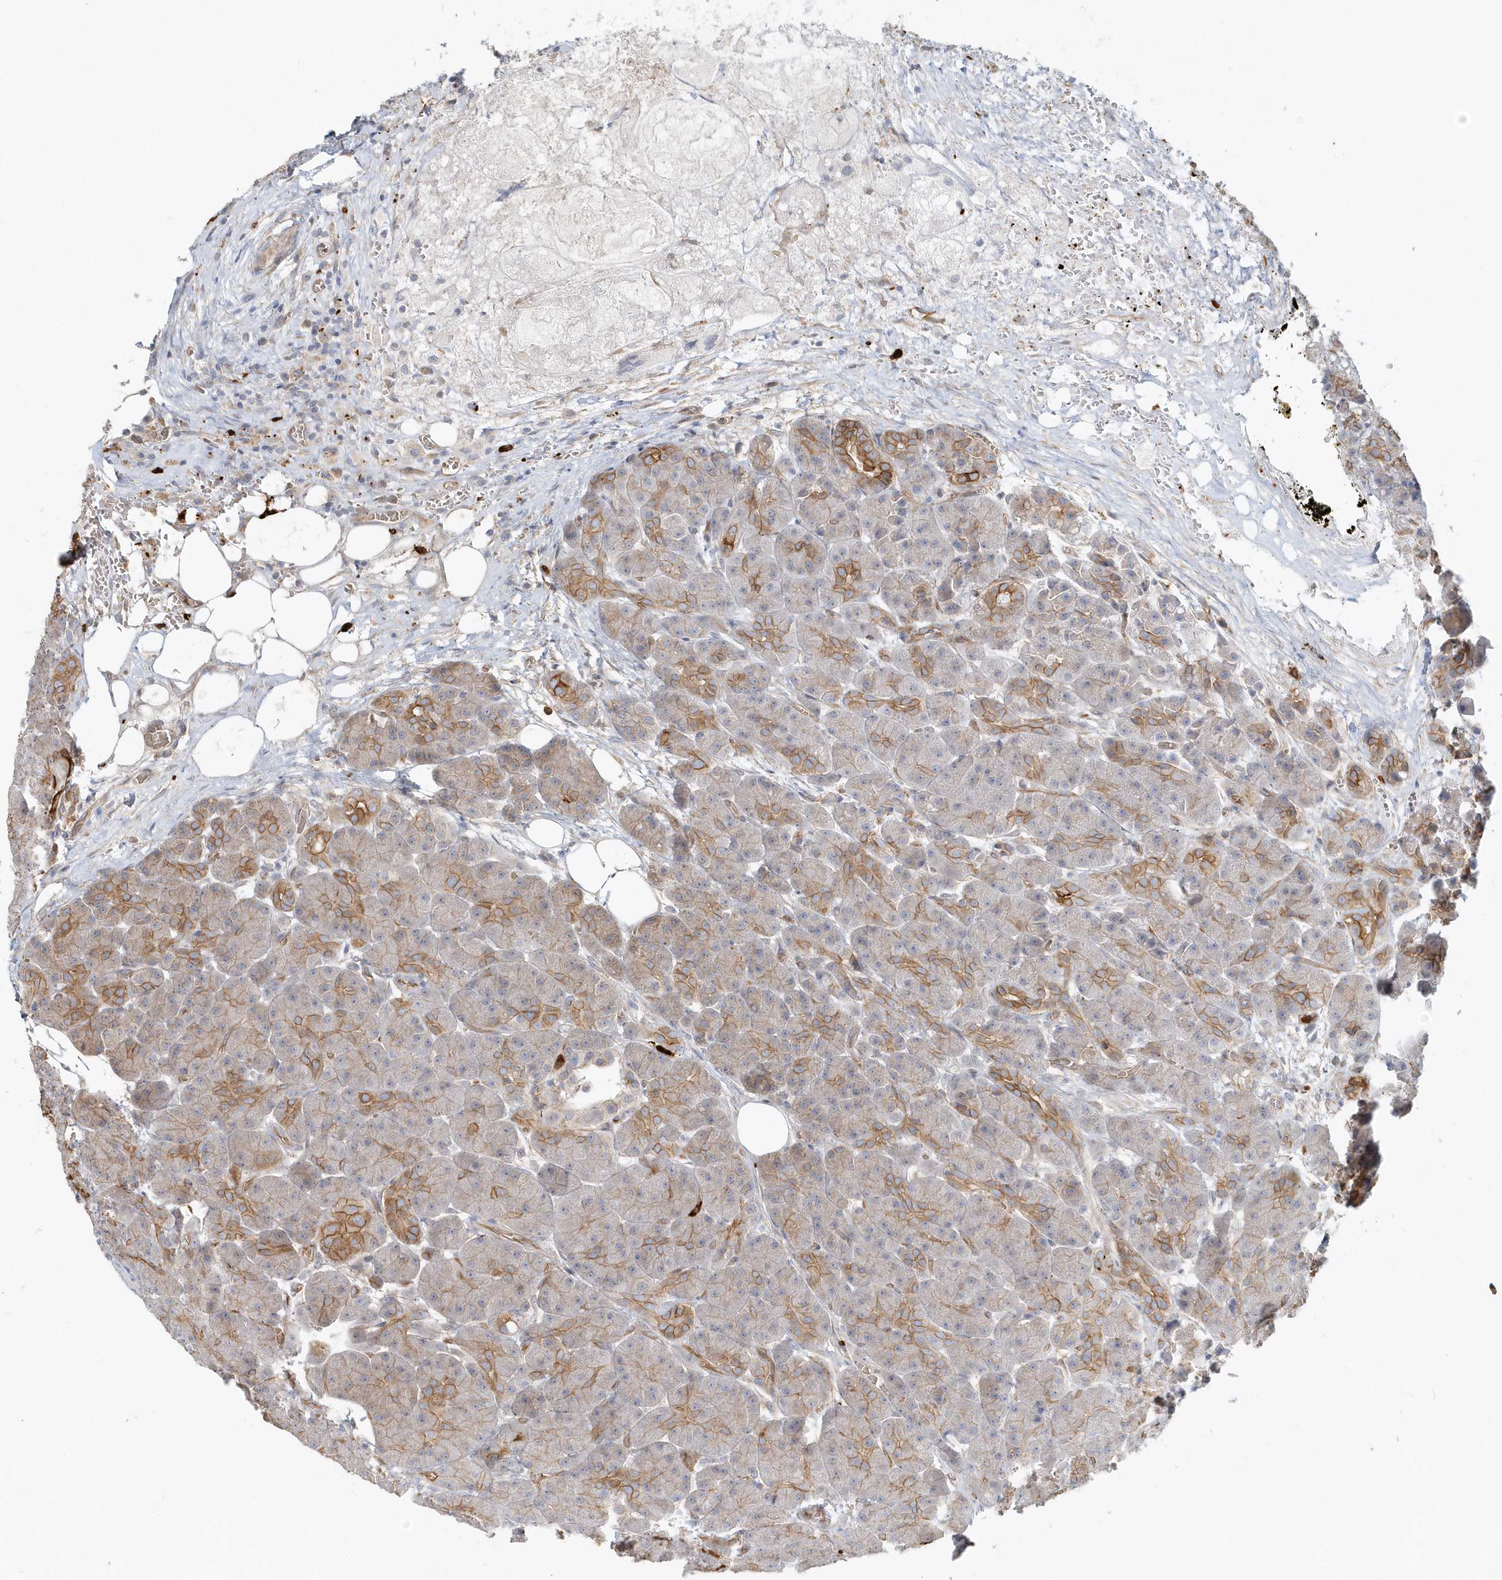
{"staining": {"intensity": "moderate", "quantity": "25%-75%", "location": "cytoplasmic/membranous"}, "tissue": "pancreas", "cell_type": "Exocrine glandular cells", "image_type": "normal", "snomed": [{"axis": "morphology", "description": "Normal tissue, NOS"}, {"axis": "topography", "description": "Pancreas"}], "caption": "This photomicrograph displays IHC staining of normal pancreas, with medium moderate cytoplasmic/membranous staining in approximately 25%-75% of exocrine glandular cells.", "gene": "DNAH1", "patient": {"sex": "male", "age": 63}}